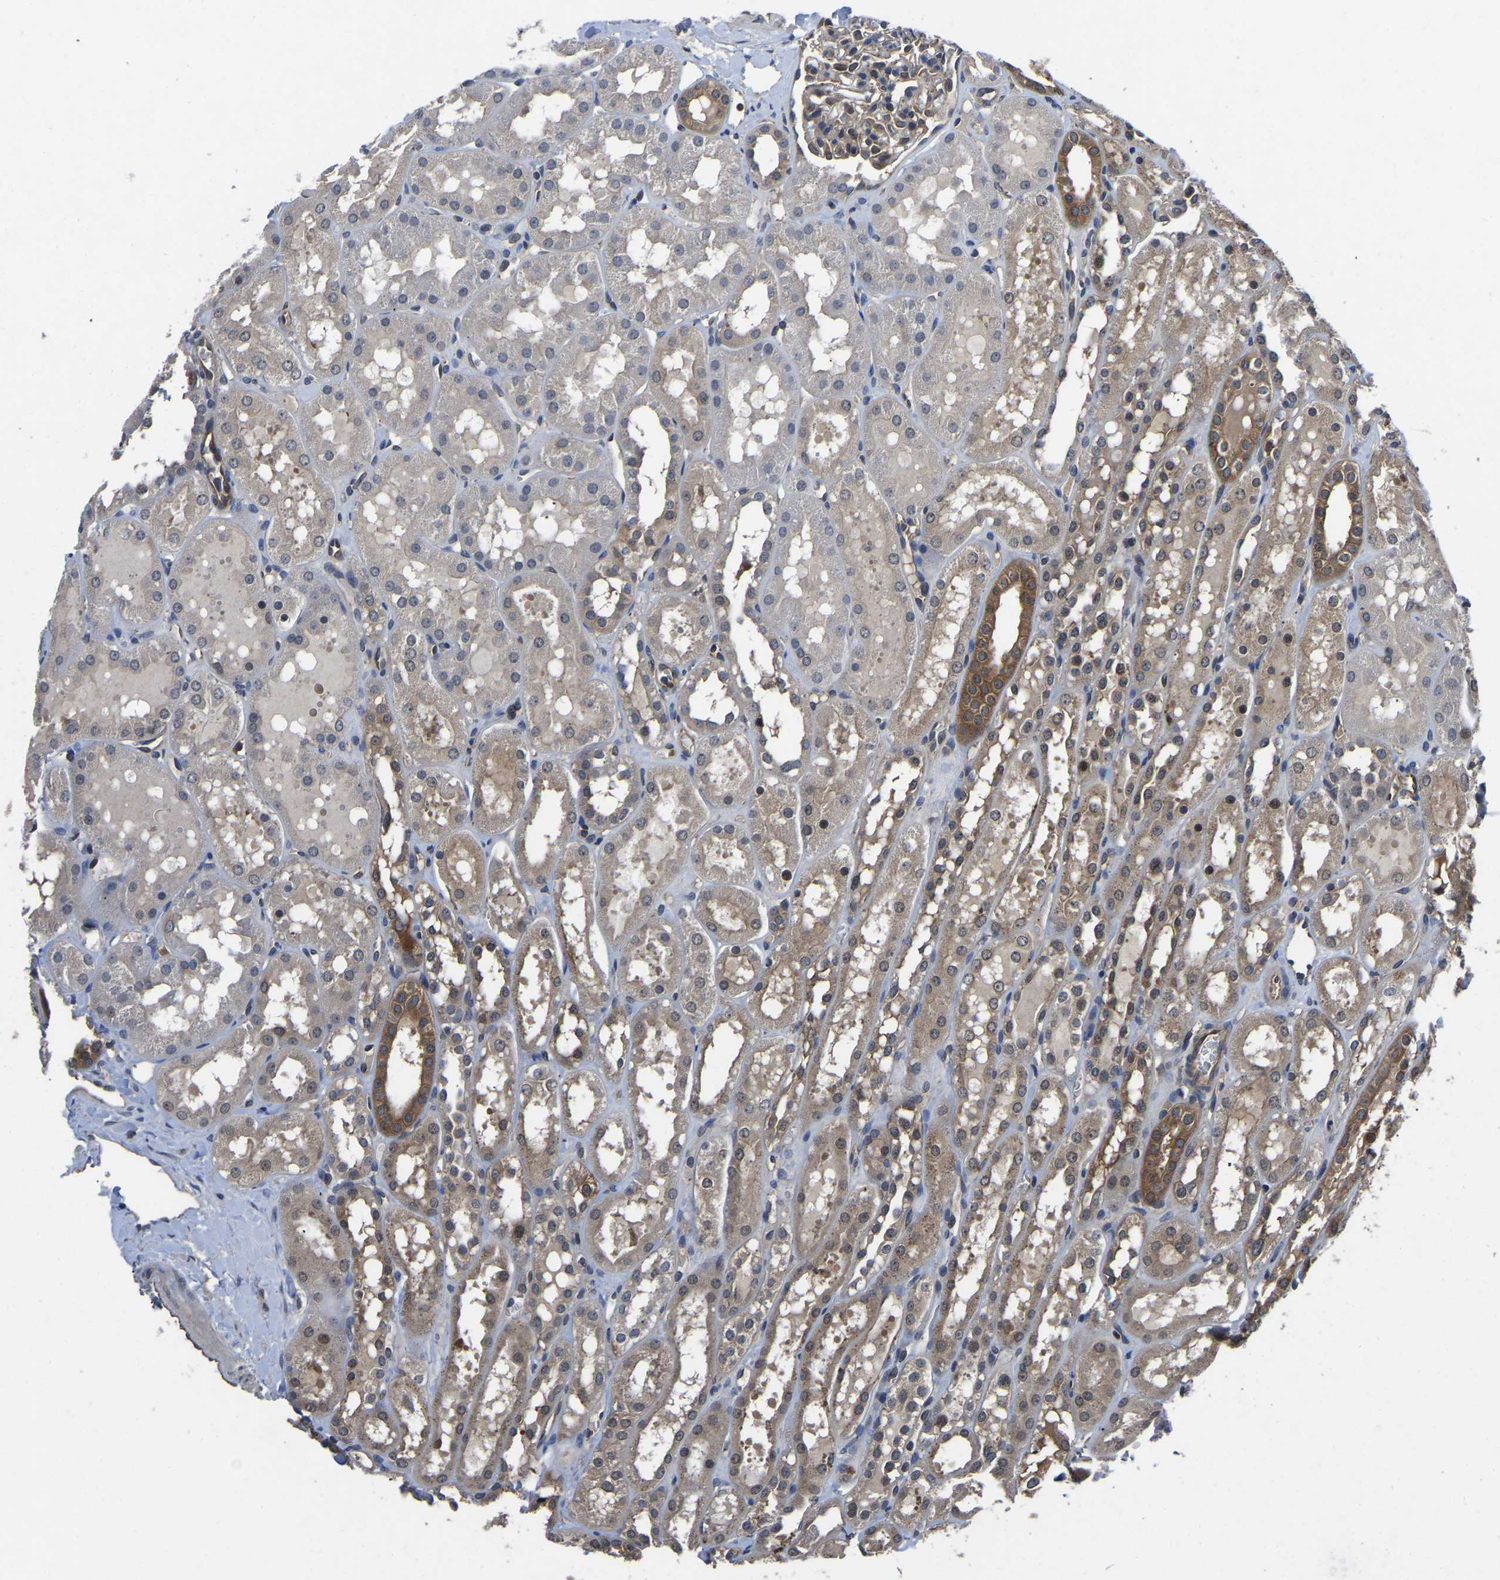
{"staining": {"intensity": "moderate", "quantity": "<25%", "location": "cytoplasmic/membranous"}, "tissue": "kidney", "cell_type": "Cells in glomeruli", "image_type": "normal", "snomed": [{"axis": "morphology", "description": "Normal tissue, NOS"}, {"axis": "topography", "description": "Kidney"}, {"axis": "topography", "description": "Urinary bladder"}], "caption": "A histopathology image showing moderate cytoplasmic/membranous expression in approximately <25% of cells in glomeruli in benign kidney, as visualized by brown immunohistochemical staining.", "gene": "FGD5", "patient": {"sex": "male", "age": 16}}